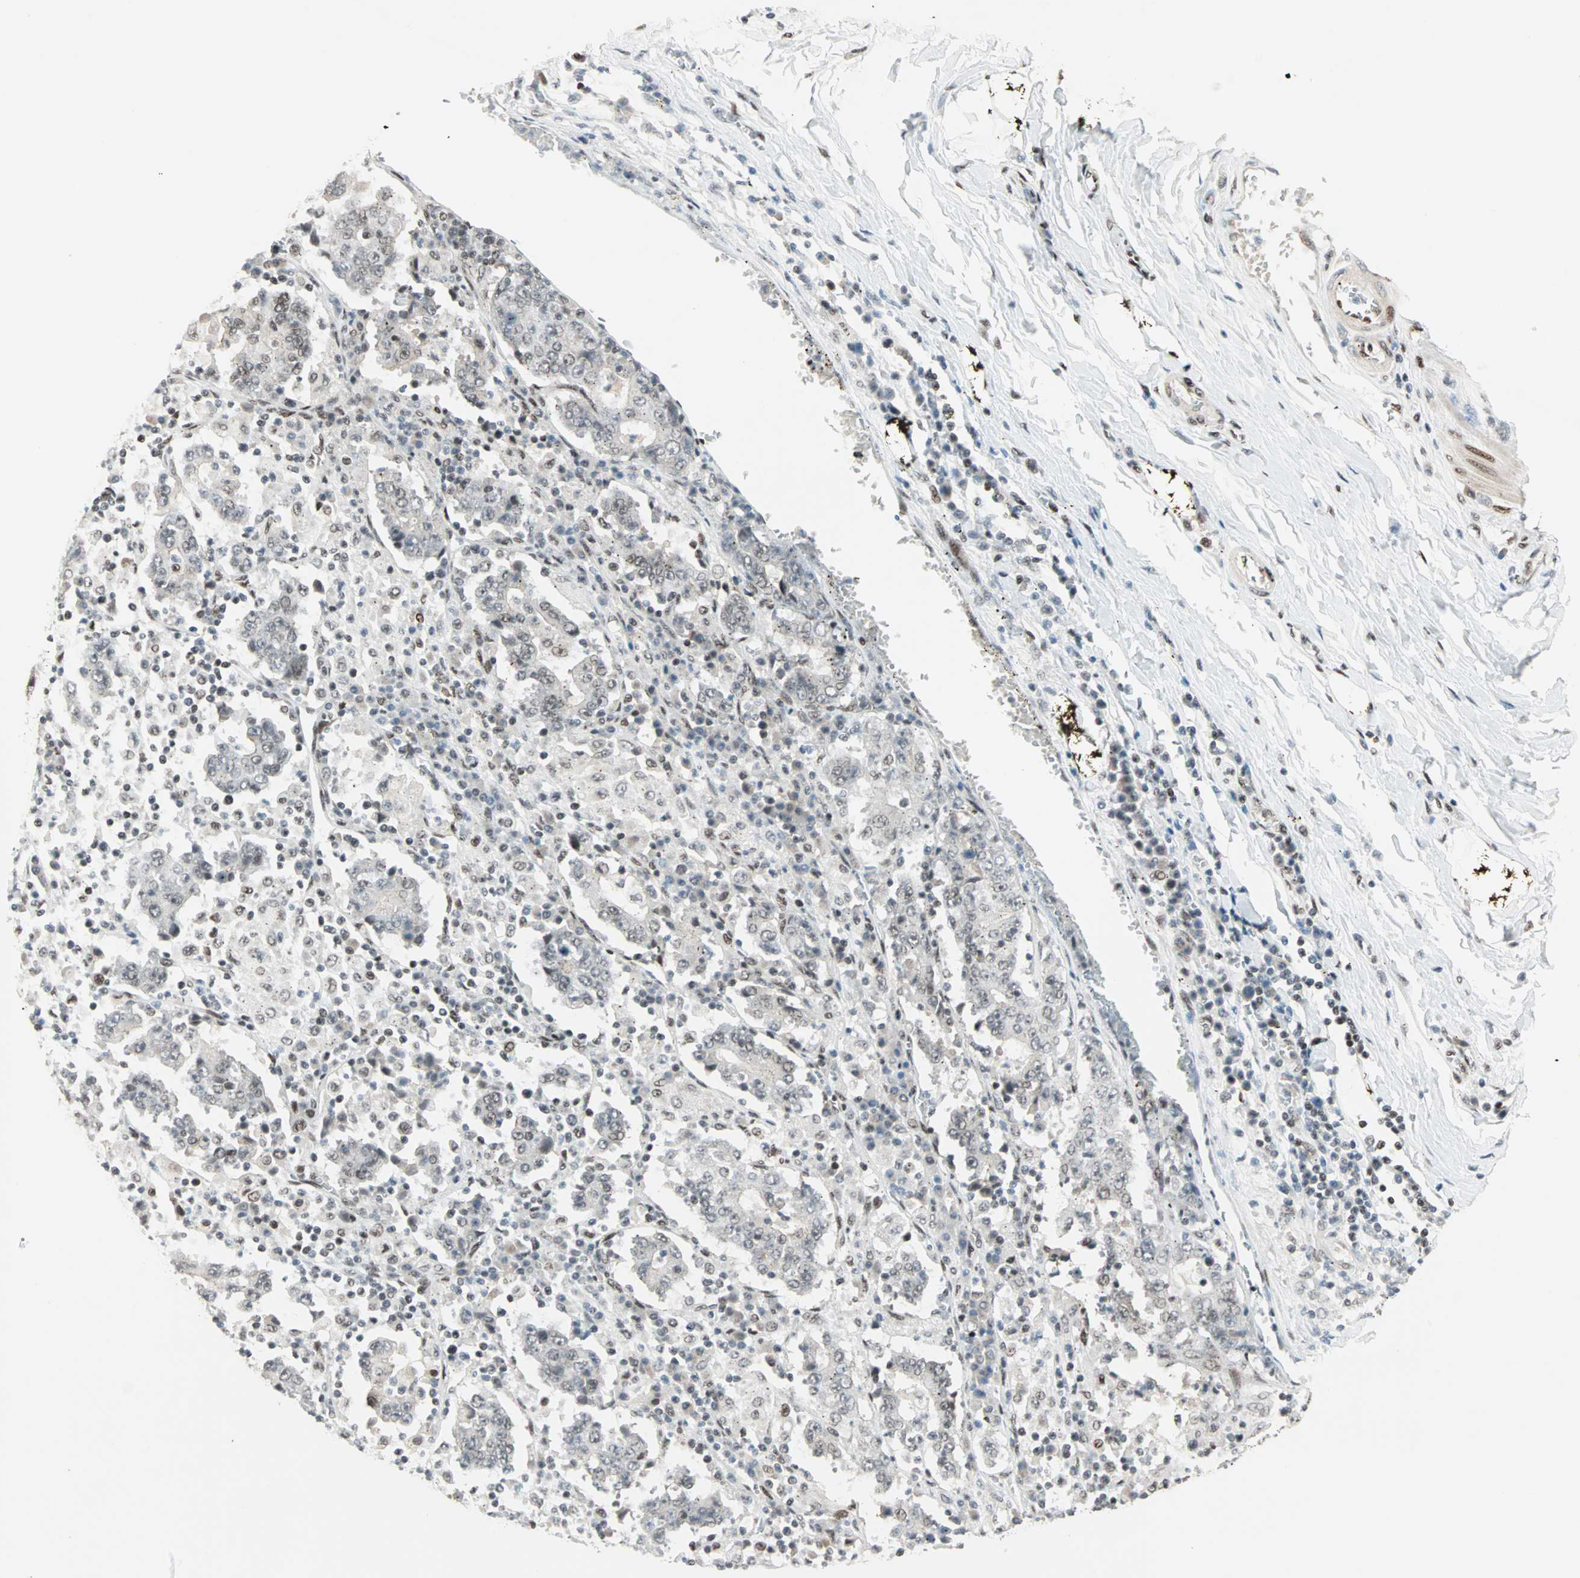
{"staining": {"intensity": "weak", "quantity": "<25%", "location": "nuclear"}, "tissue": "stomach cancer", "cell_type": "Tumor cells", "image_type": "cancer", "snomed": [{"axis": "morphology", "description": "Normal tissue, NOS"}, {"axis": "morphology", "description": "Adenocarcinoma, NOS"}, {"axis": "topography", "description": "Stomach, upper"}, {"axis": "topography", "description": "Stomach"}], "caption": "Human adenocarcinoma (stomach) stained for a protein using IHC demonstrates no positivity in tumor cells.", "gene": "BLM", "patient": {"sex": "male", "age": 59}}